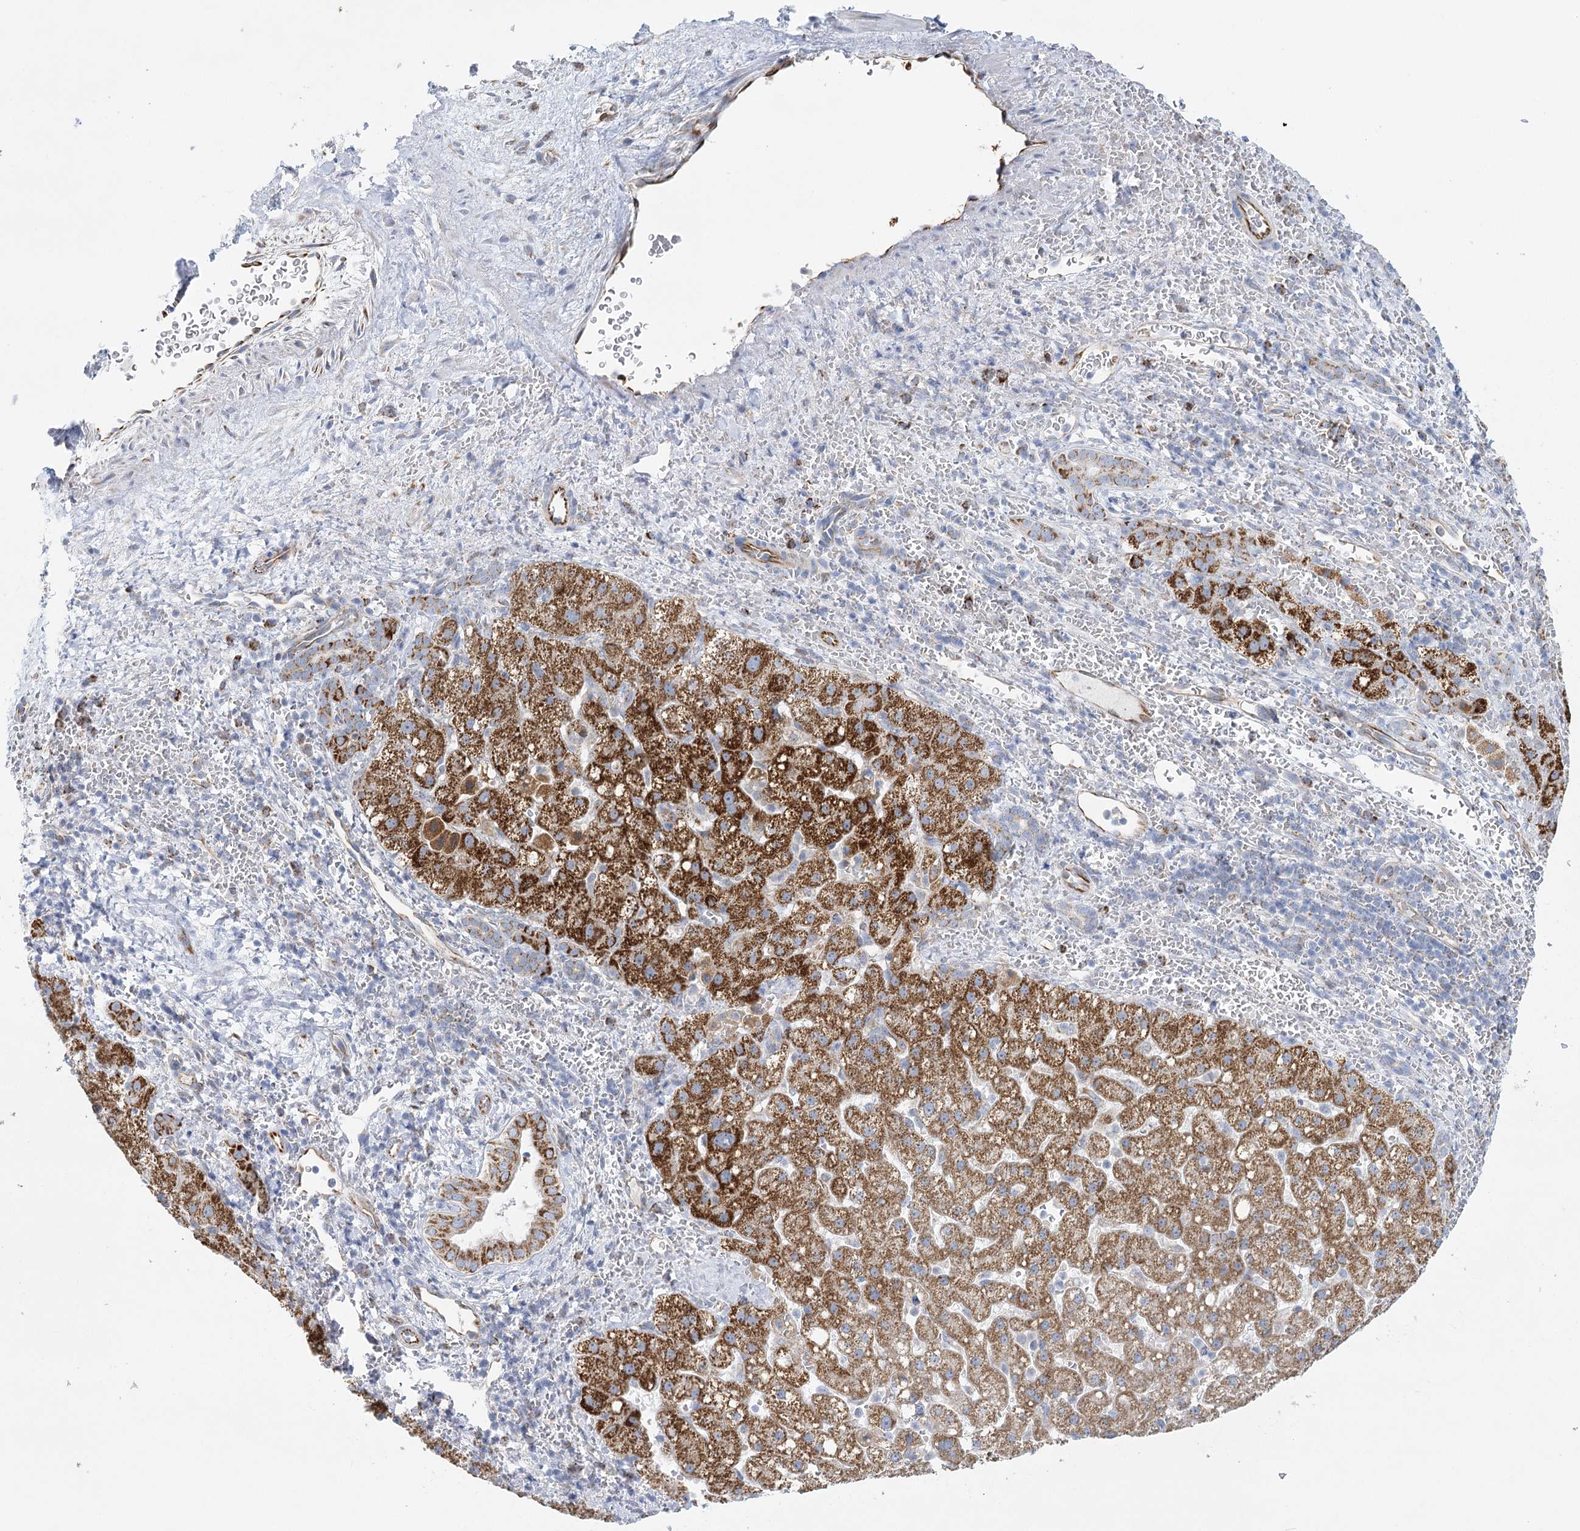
{"staining": {"intensity": "strong", "quantity": ">75%", "location": "cytoplasmic/membranous"}, "tissue": "liver cancer", "cell_type": "Tumor cells", "image_type": "cancer", "snomed": [{"axis": "morphology", "description": "Carcinoma, Hepatocellular, NOS"}, {"axis": "topography", "description": "Liver"}], "caption": "Immunohistochemistry (DAB (3,3'-diaminobenzidine)) staining of liver cancer (hepatocellular carcinoma) exhibits strong cytoplasmic/membranous protein positivity in about >75% of tumor cells. Using DAB (brown) and hematoxylin (blue) stains, captured at high magnification using brightfield microscopy.", "gene": "DHTKD1", "patient": {"sex": "male", "age": 57}}